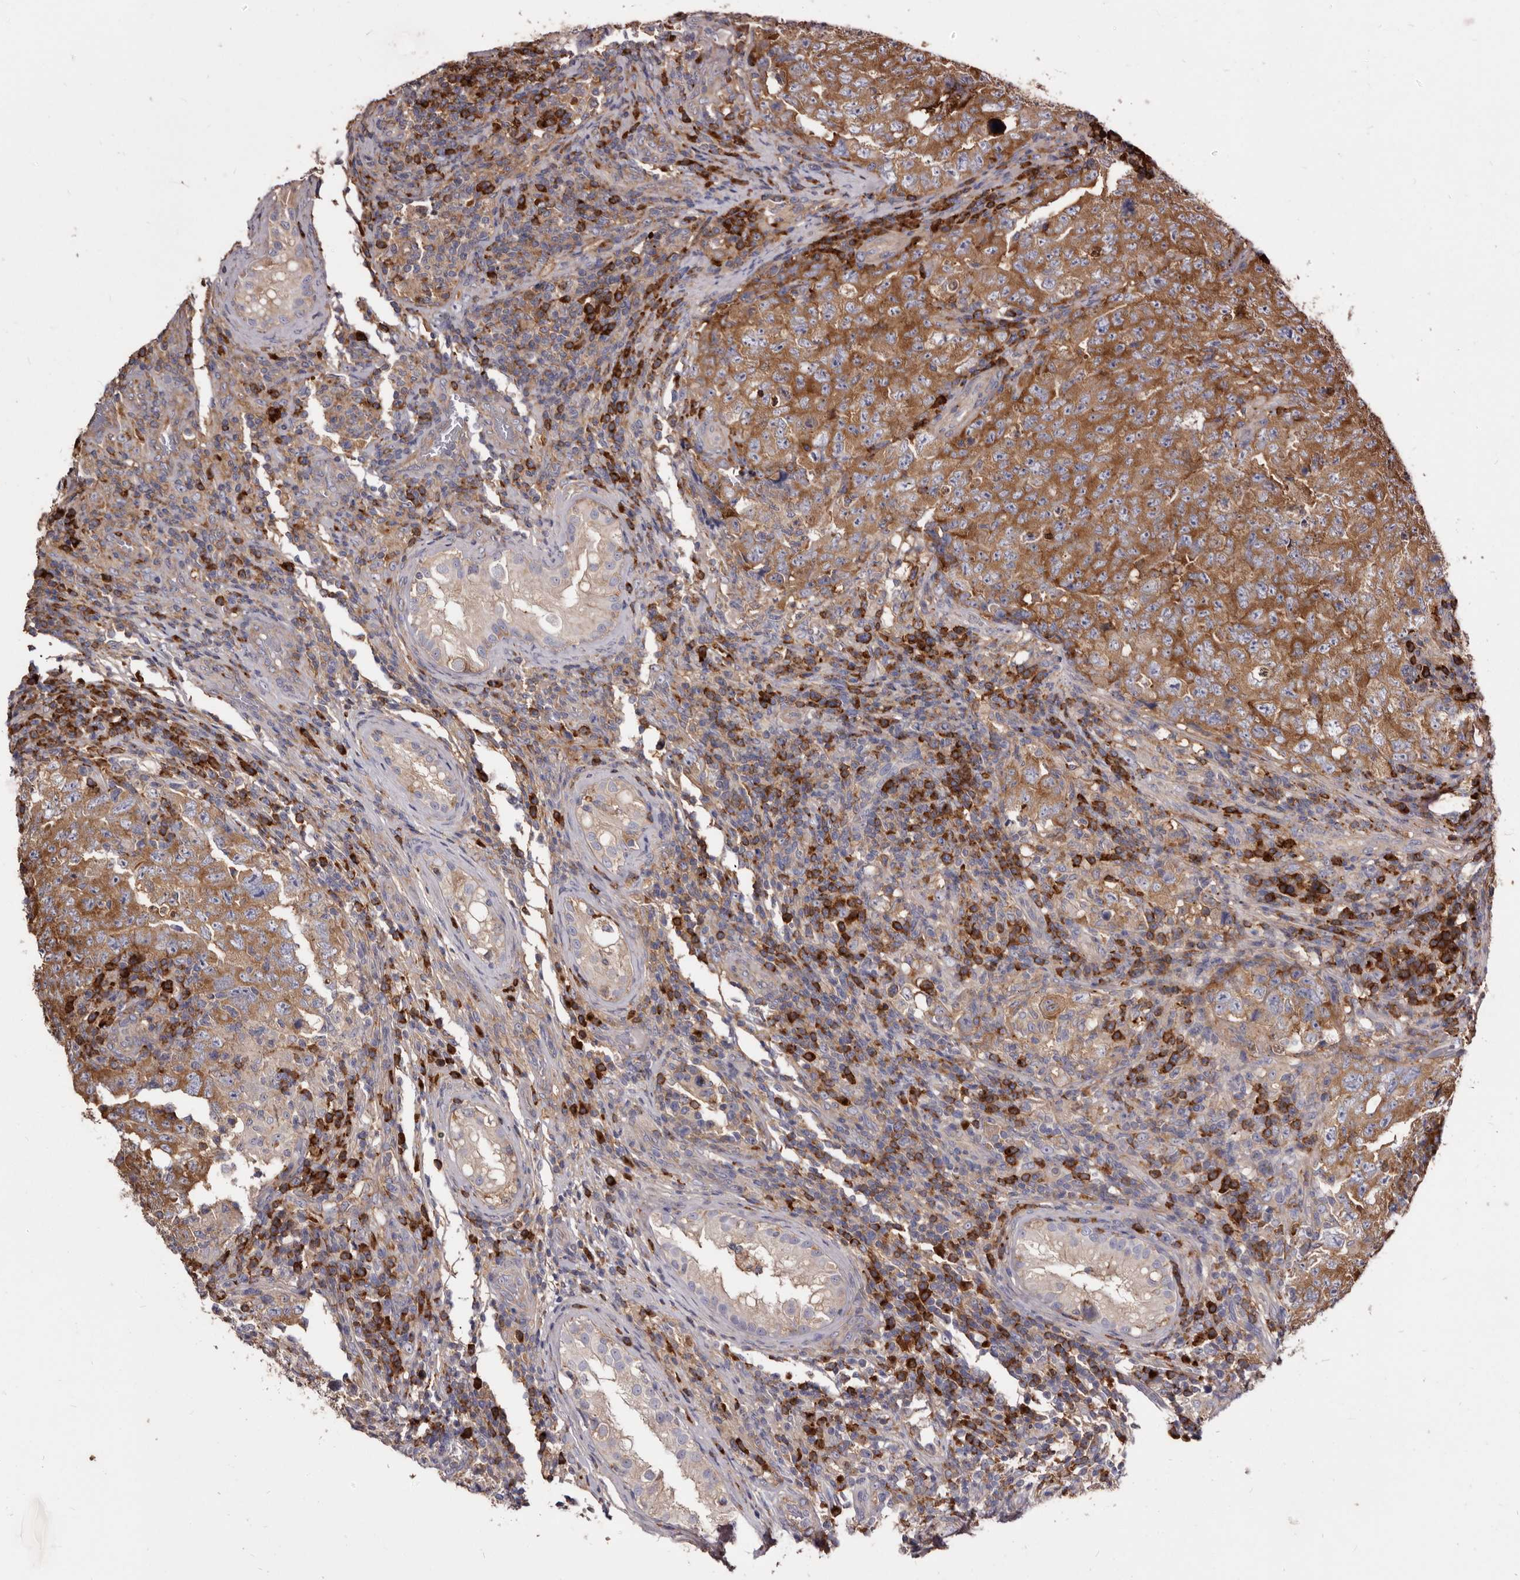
{"staining": {"intensity": "moderate", "quantity": ">75%", "location": "cytoplasmic/membranous"}, "tissue": "testis cancer", "cell_type": "Tumor cells", "image_type": "cancer", "snomed": [{"axis": "morphology", "description": "Carcinoma, Embryonal, NOS"}, {"axis": "topography", "description": "Testis"}], "caption": "Brown immunohistochemical staining in human testis cancer (embryonal carcinoma) exhibits moderate cytoplasmic/membranous positivity in approximately >75% of tumor cells.", "gene": "TPD52", "patient": {"sex": "male", "age": 26}}